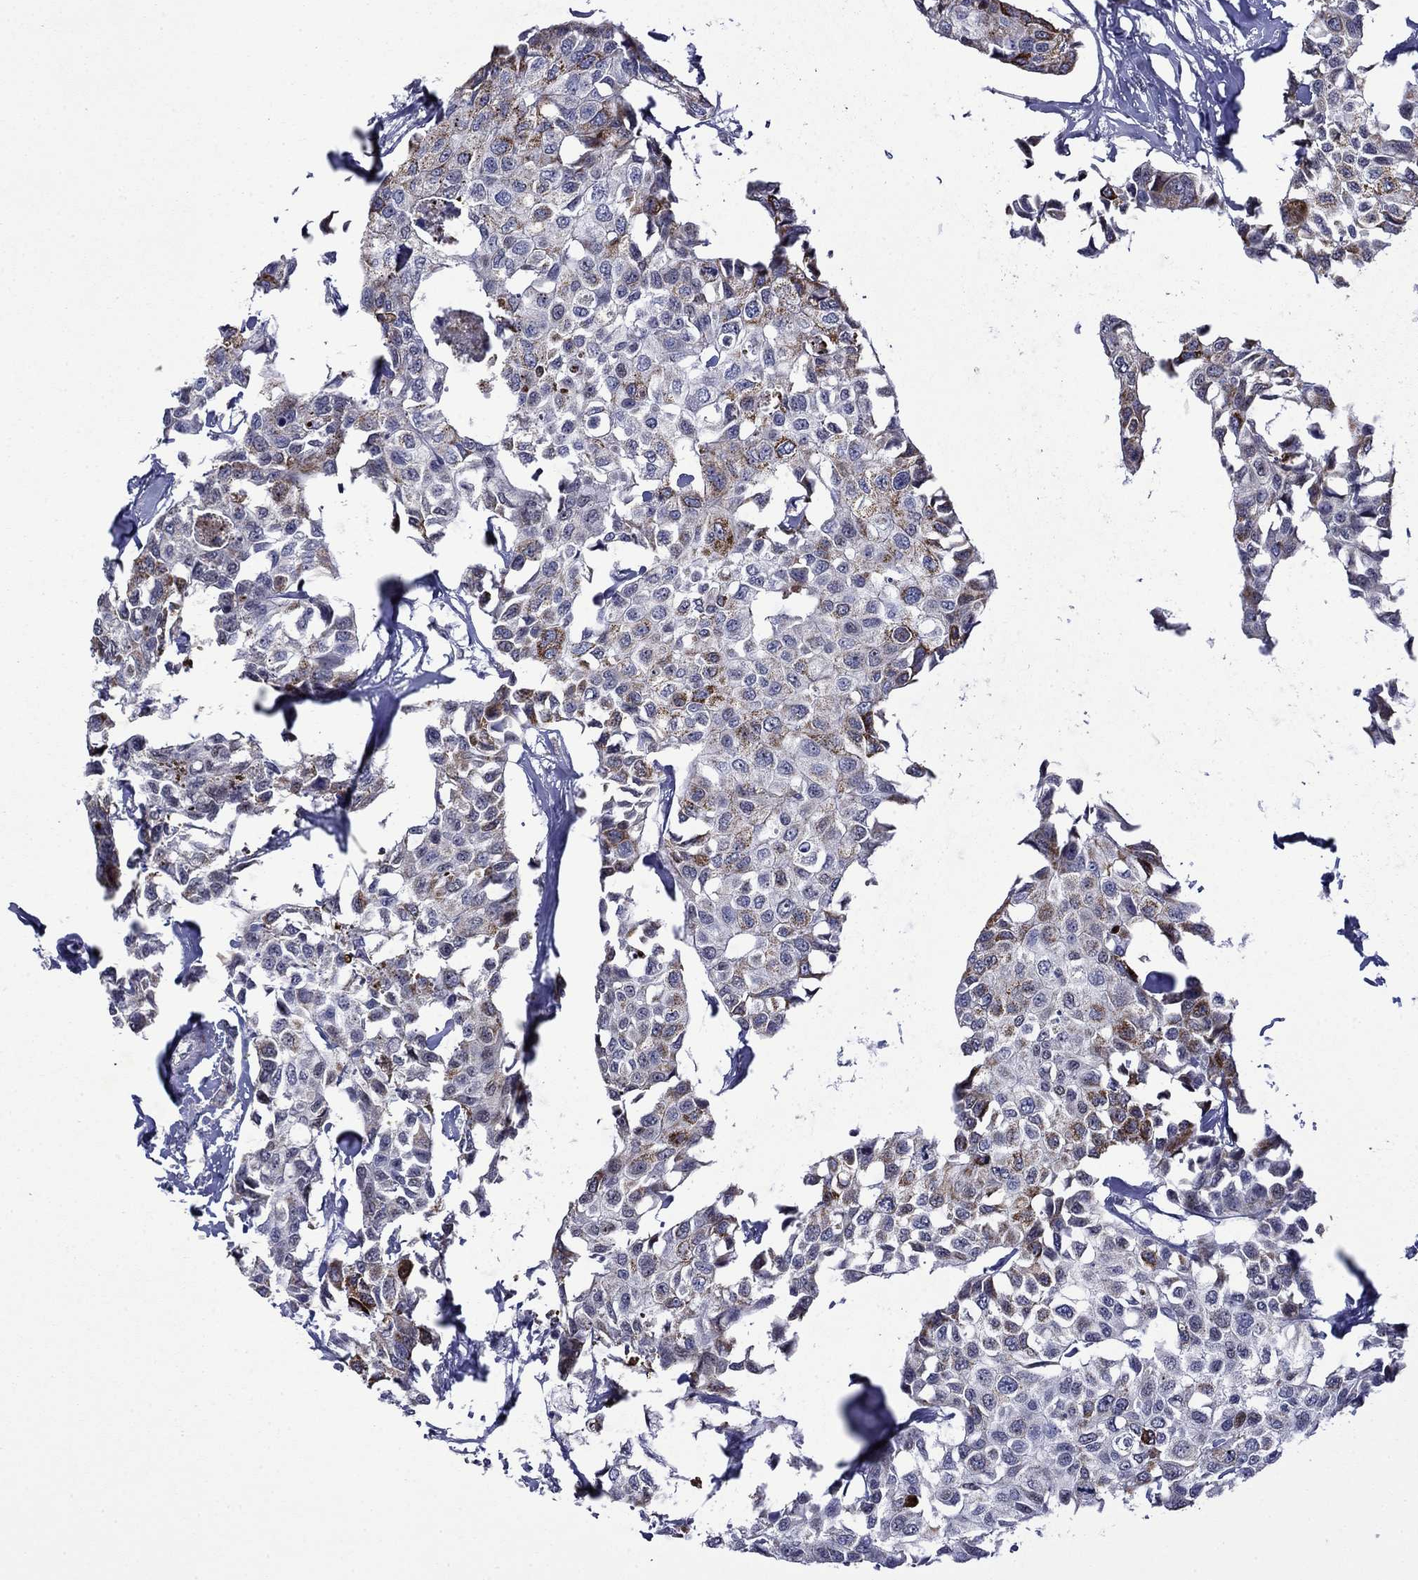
{"staining": {"intensity": "strong", "quantity": "25%-75%", "location": "cytoplasmic/membranous"}, "tissue": "breast cancer", "cell_type": "Tumor cells", "image_type": "cancer", "snomed": [{"axis": "morphology", "description": "Duct carcinoma"}, {"axis": "topography", "description": "Breast"}], "caption": "Protein expression analysis of breast cancer demonstrates strong cytoplasmic/membranous positivity in approximately 25%-75% of tumor cells.", "gene": "SURF2", "patient": {"sex": "female", "age": 80}}